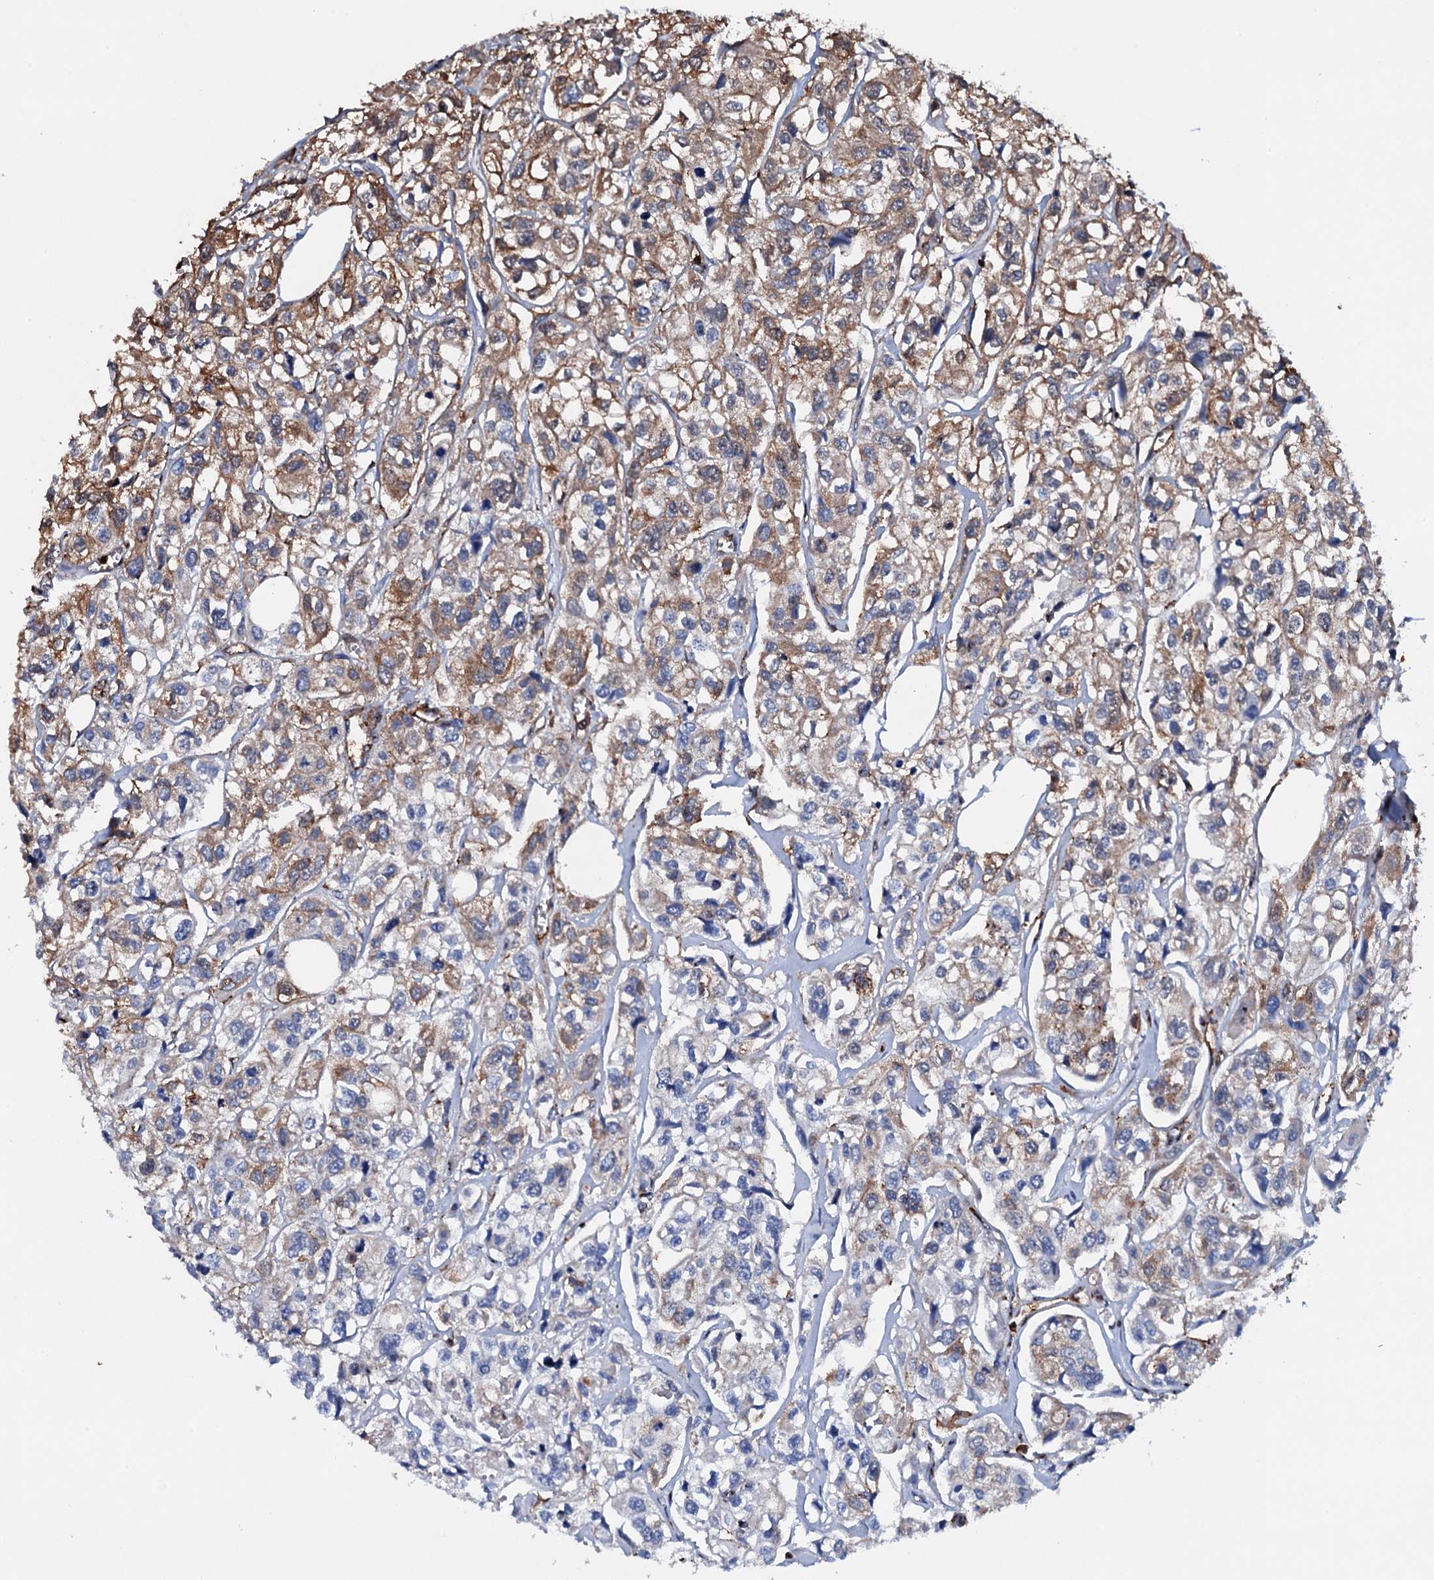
{"staining": {"intensity": "moderate", "quantity": "<25%", "location": "cytoplasmic/membranous"}, "tissue": "urothelial cancer", "cell_type": "Tumor cells", "image_type": "cancer", "snomed": [{"axis": "morphology", "description": "Urothelial carcinoma, High grade"}, {"axis": "topography", "description": "Urinary bladder"}], "caption": "This histopathology image shows high-grade urothelial carcinoma stained with immunohistochemistry (IHC) to label a protein in brown. The cytoplasmic/membranous of tumor cells show moderate positivity for the protein. Nuclei are counter-stained blue.", "gene": "MS4A4E", "patient": {"sex": "male", "age": 67}}